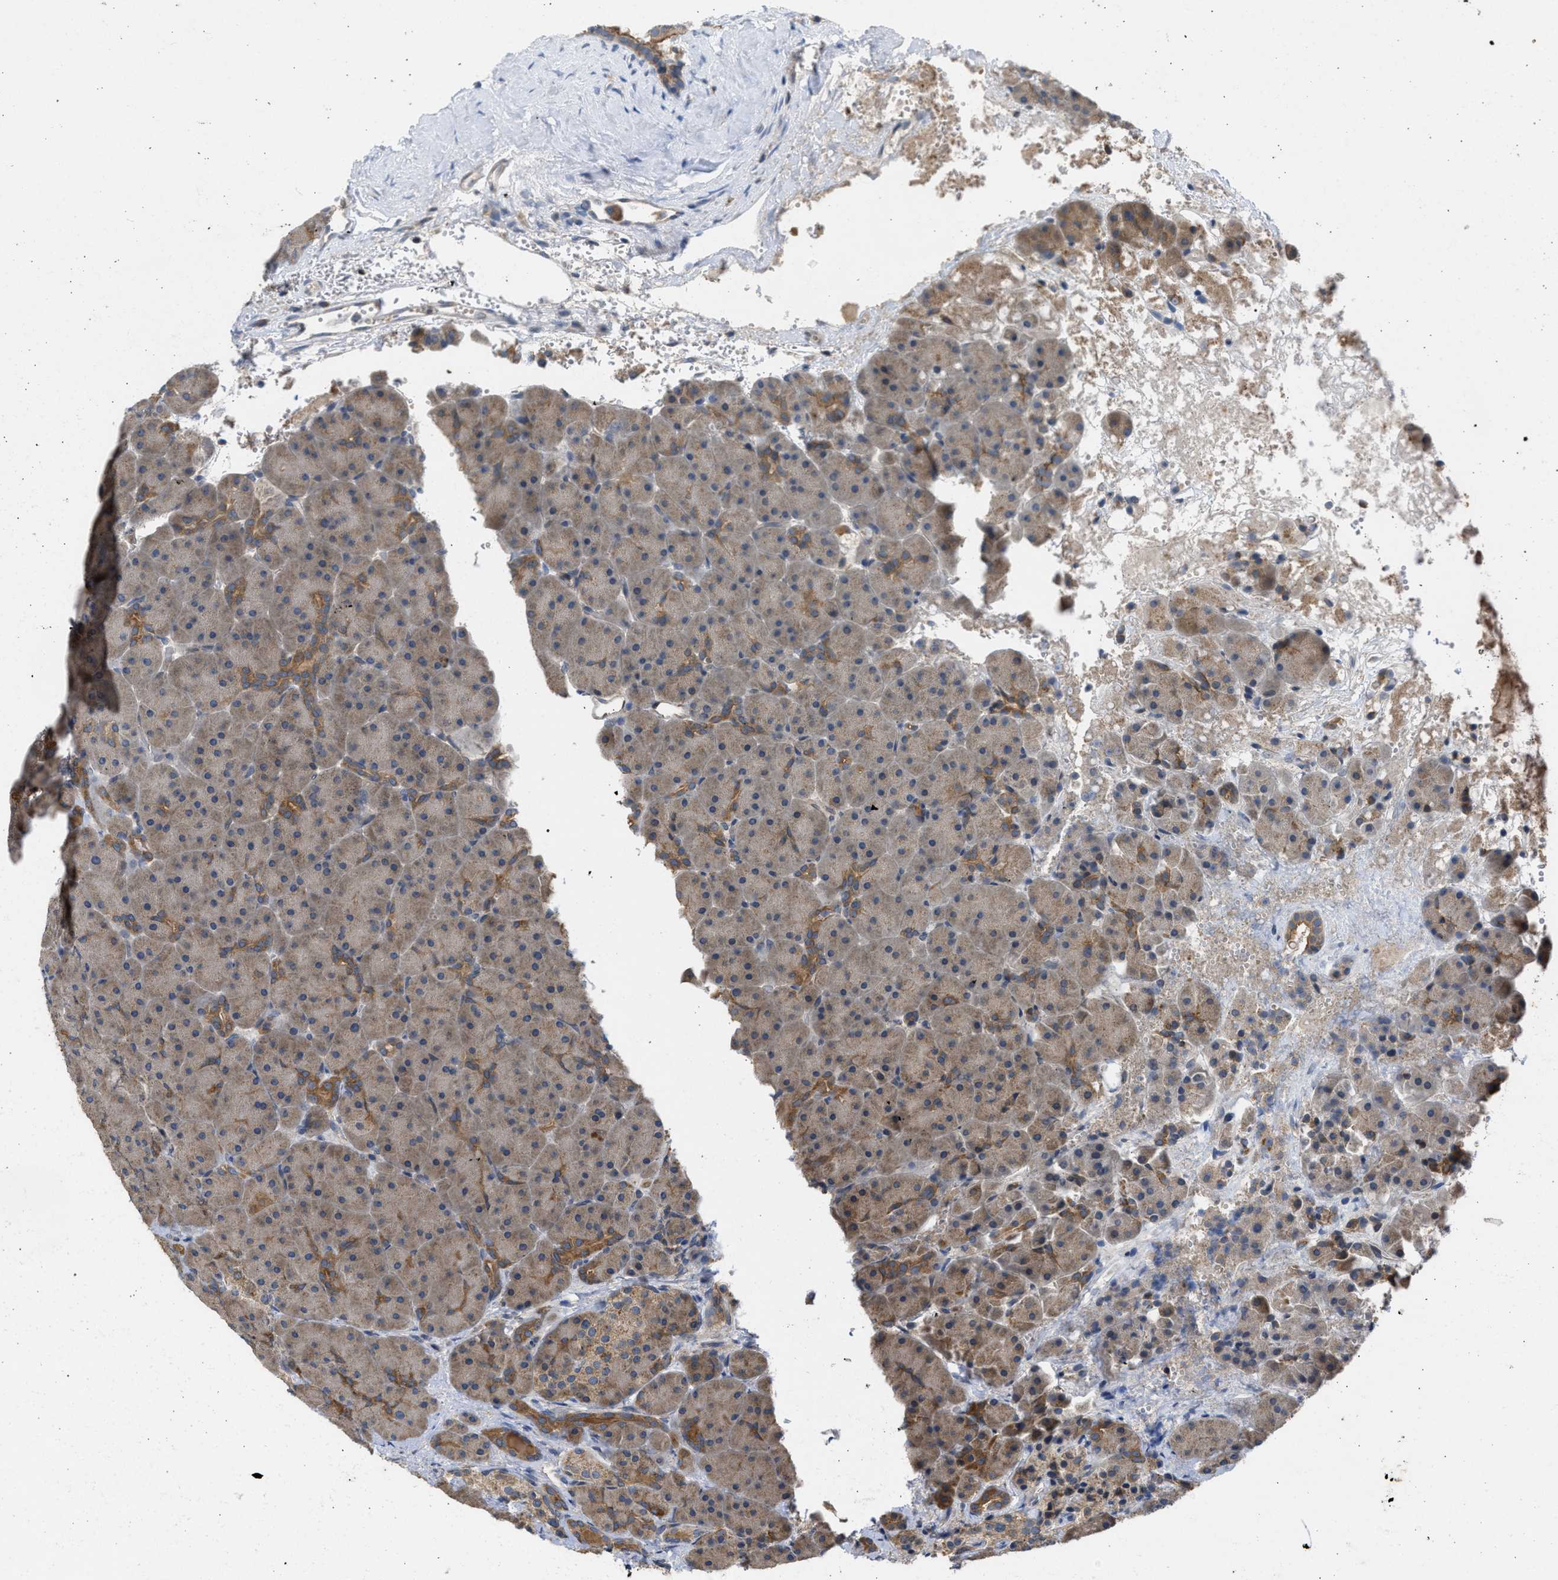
{"staining": {"intensity": "moderate", "quantity": "<25%", "location": "cytoplasmic/membranous"}, "tissue": "pancreas", "cell_type": "Exocrine glandular cells", "image_type": "normal", "snomed": [{"axis": "morphology", "description": "Normal tissue, NOS"}, {"axis": "topography", "description": "Pancreas"}], "caption": "Brown immunohistochemical staining in benign pancreas reveals moderate cytoplasmic/membranous staining in approximately <25% of exocrine glandular cells. Using DAB (3,3'-diaminobenzidine) (brown) and hematoxylin (blue) stains, captured at high magnification using brightfield microscopy.", "gene": "CYP1A1", "patient": {"sex": "male", "age": 66}}